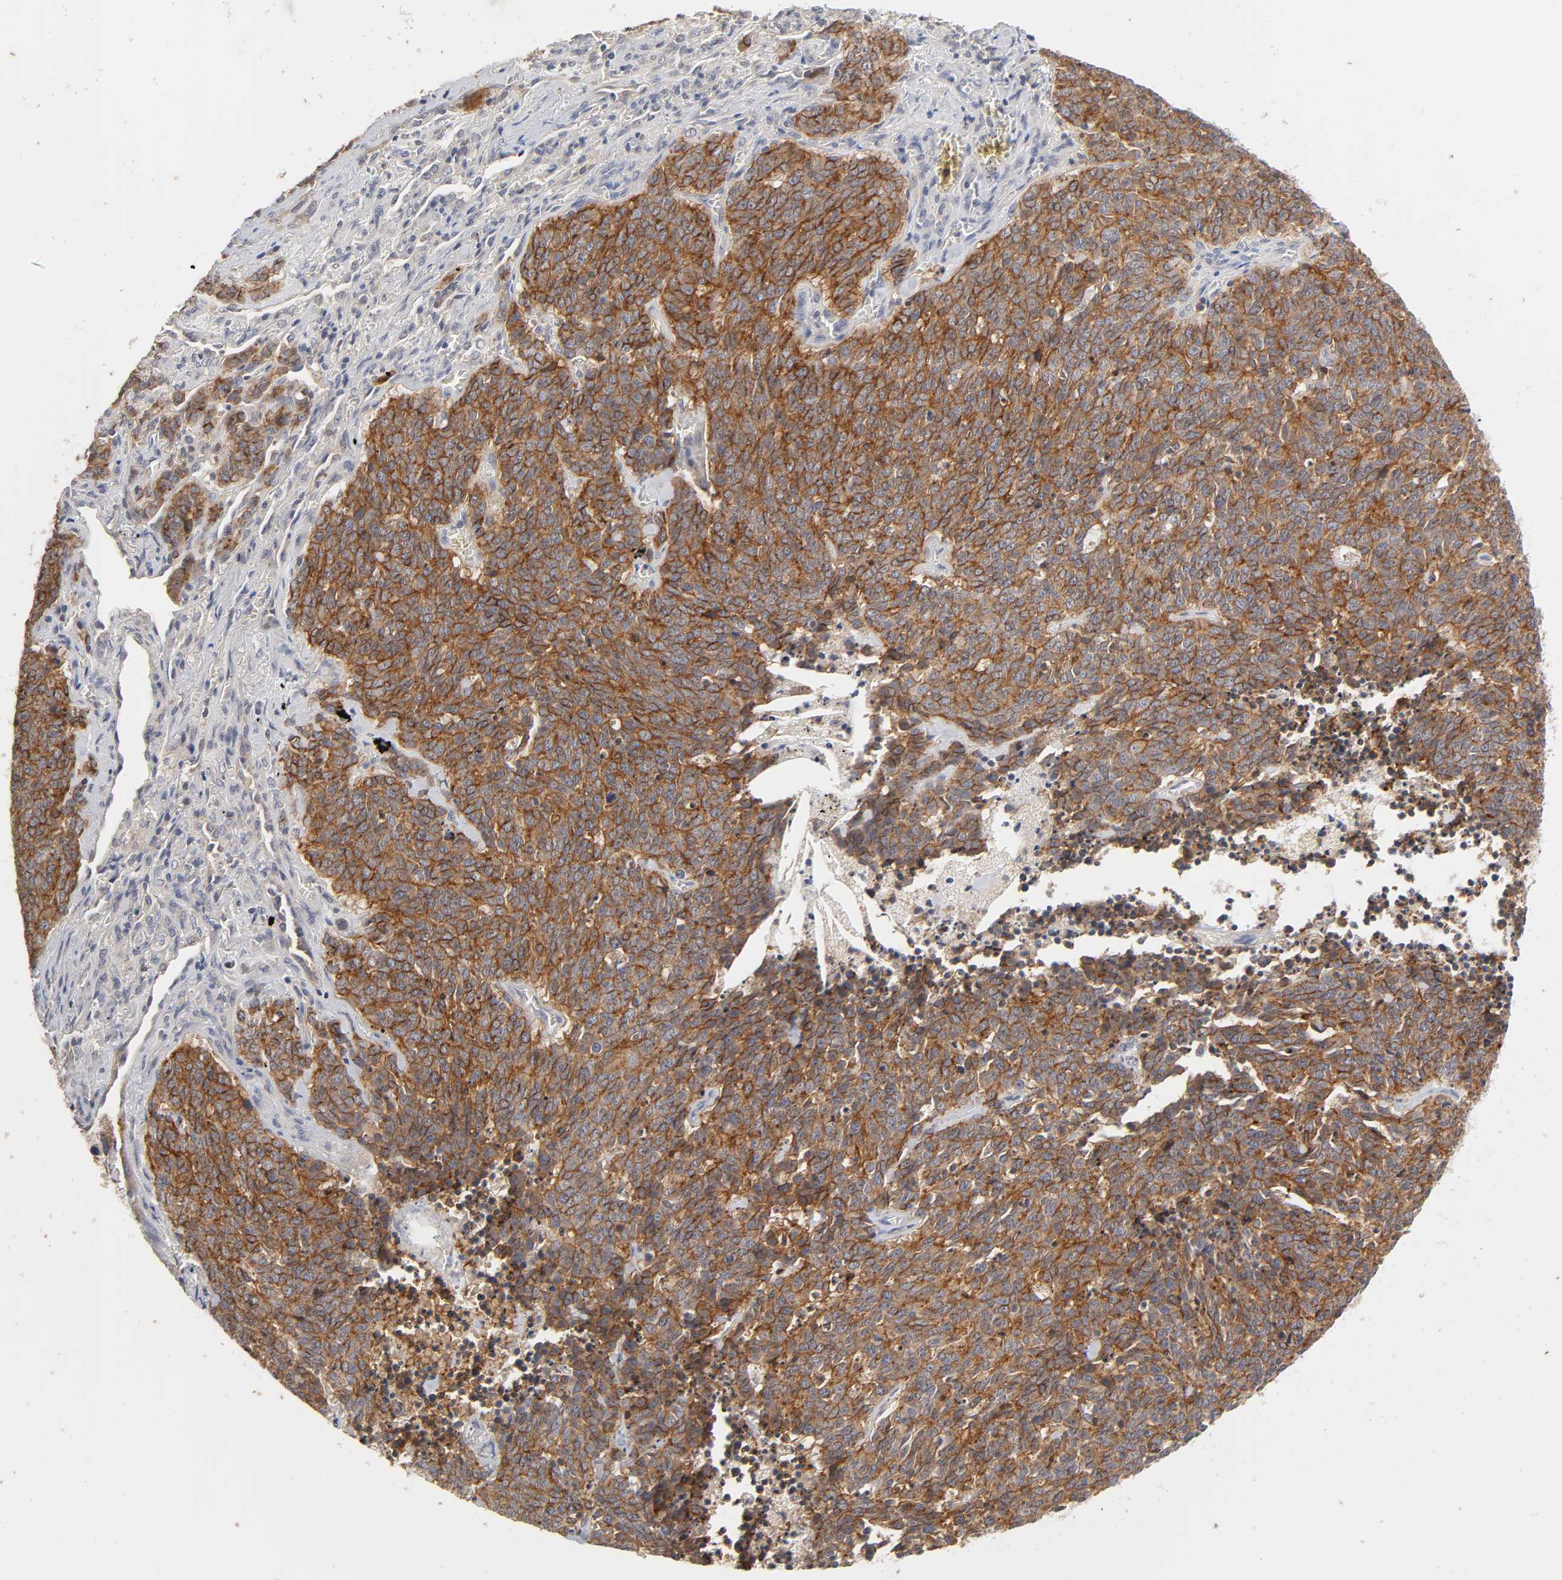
{"staining": {"intensity": "strong", "quantity": ">75%", "location": "cytoplasmic/membranous"}, "tissue": "lung cancer", "cell_type": "Tumor cells", "image_type": "cancer", "snomed": [{"axis": "morphology", "description": "Neoplasm, malignant, NOS"}, {"axis": "topography", "description": "Lung"}], "caption": "This micrograph displays malignant neoplasm (lung) stained with IHC to label a protein in brown. The cytoplasmic/membranous of tumor cells show strong positivity for the protein. Nuclei are counter-stained blue.", "gene": "CXADR", "patient": {"sex": "female", "age": 58}}